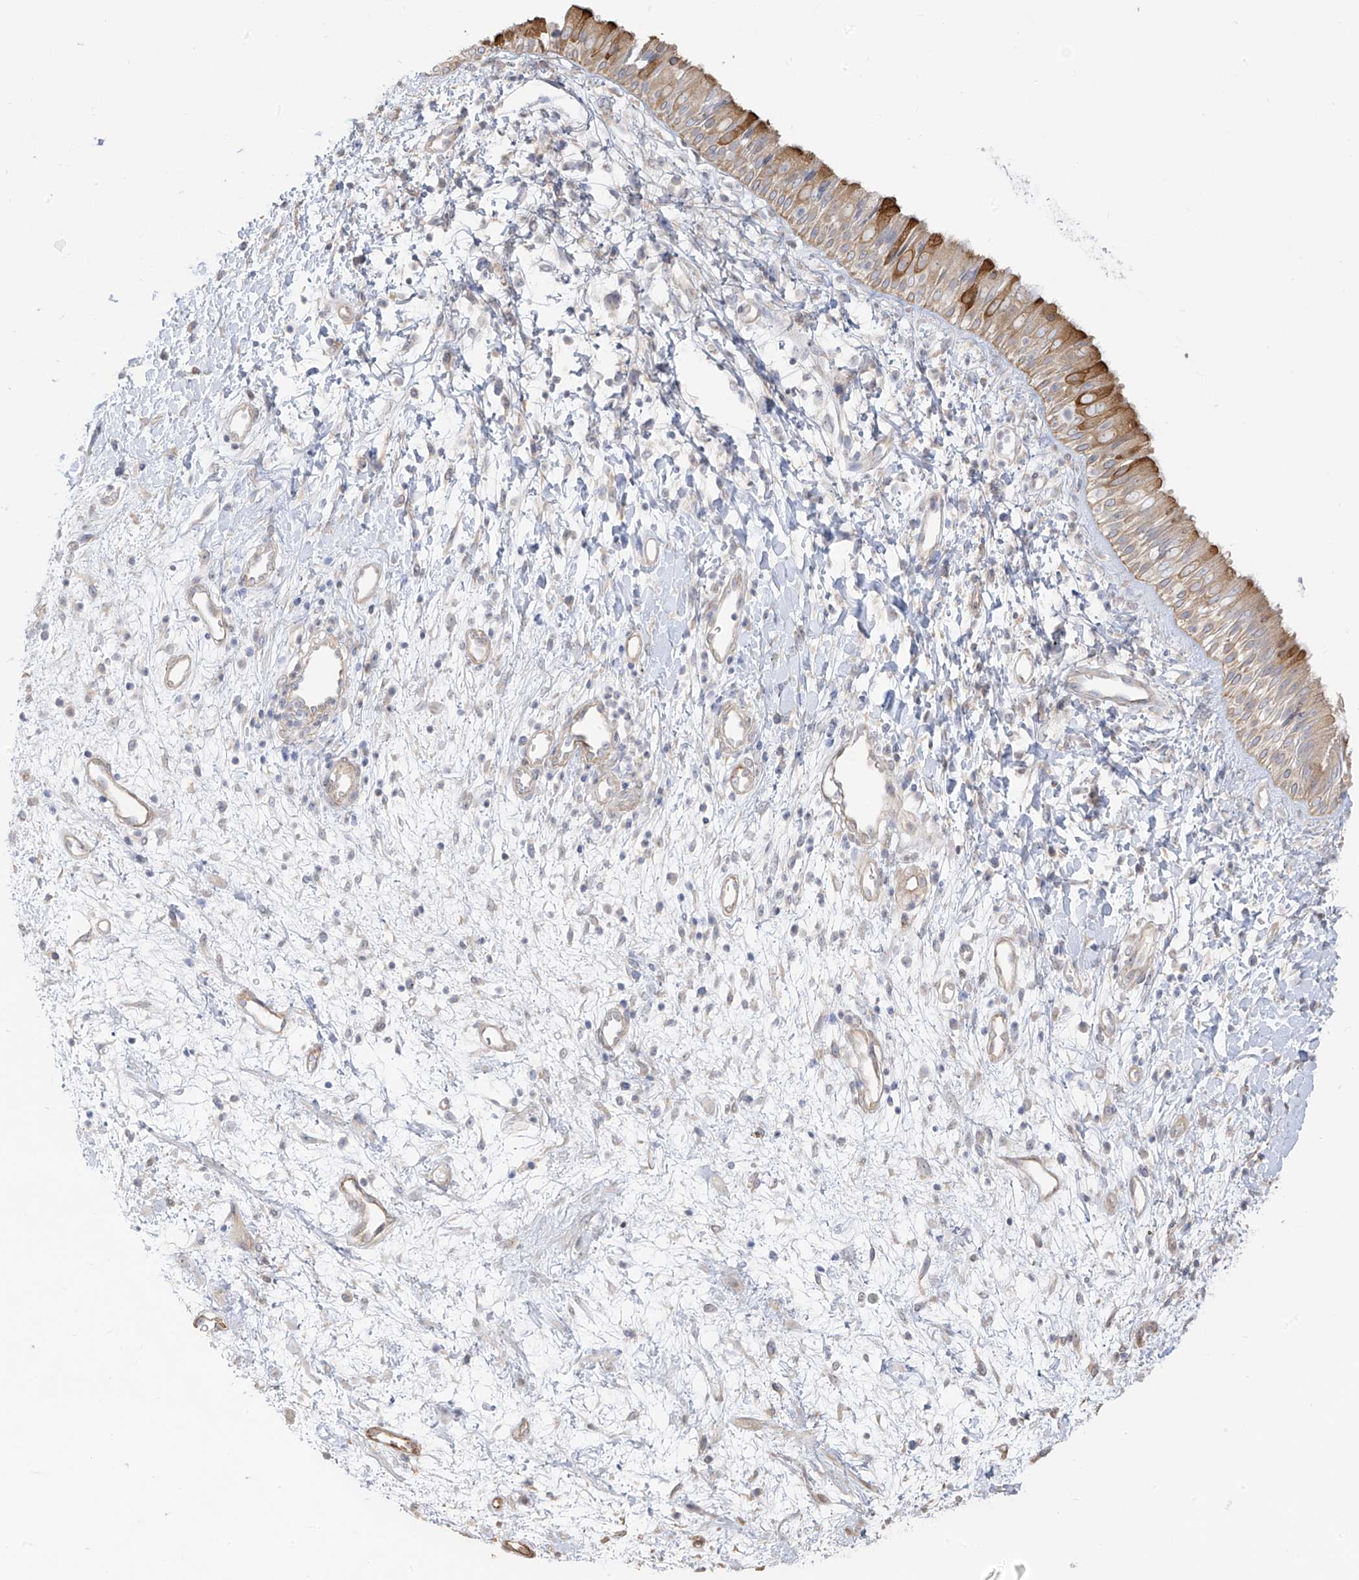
{"staining": {"intensity": "moderate", "quantity": ">75%", "location": "cytoplasmic/membranous"}, "tissue": "nasopharynx", "cell_type": "Respiratory epithelial cells", "image_type": "normal", "snomed": [{"axis": "morphology", "description": "Normal tissue, NOS"}, {"axis": "topography", "description": "Nasopharynx"}], "caption": "Benign nasopharynx reveals moderate cytoplasmic/membranous expression in approximately >75% of respiratory epithelial cells (DAB IHC, brown staining for protein, blue staining for nuclei)..", "gene": "EIPR1", "patient": {"sex": "male", "age": 22}}